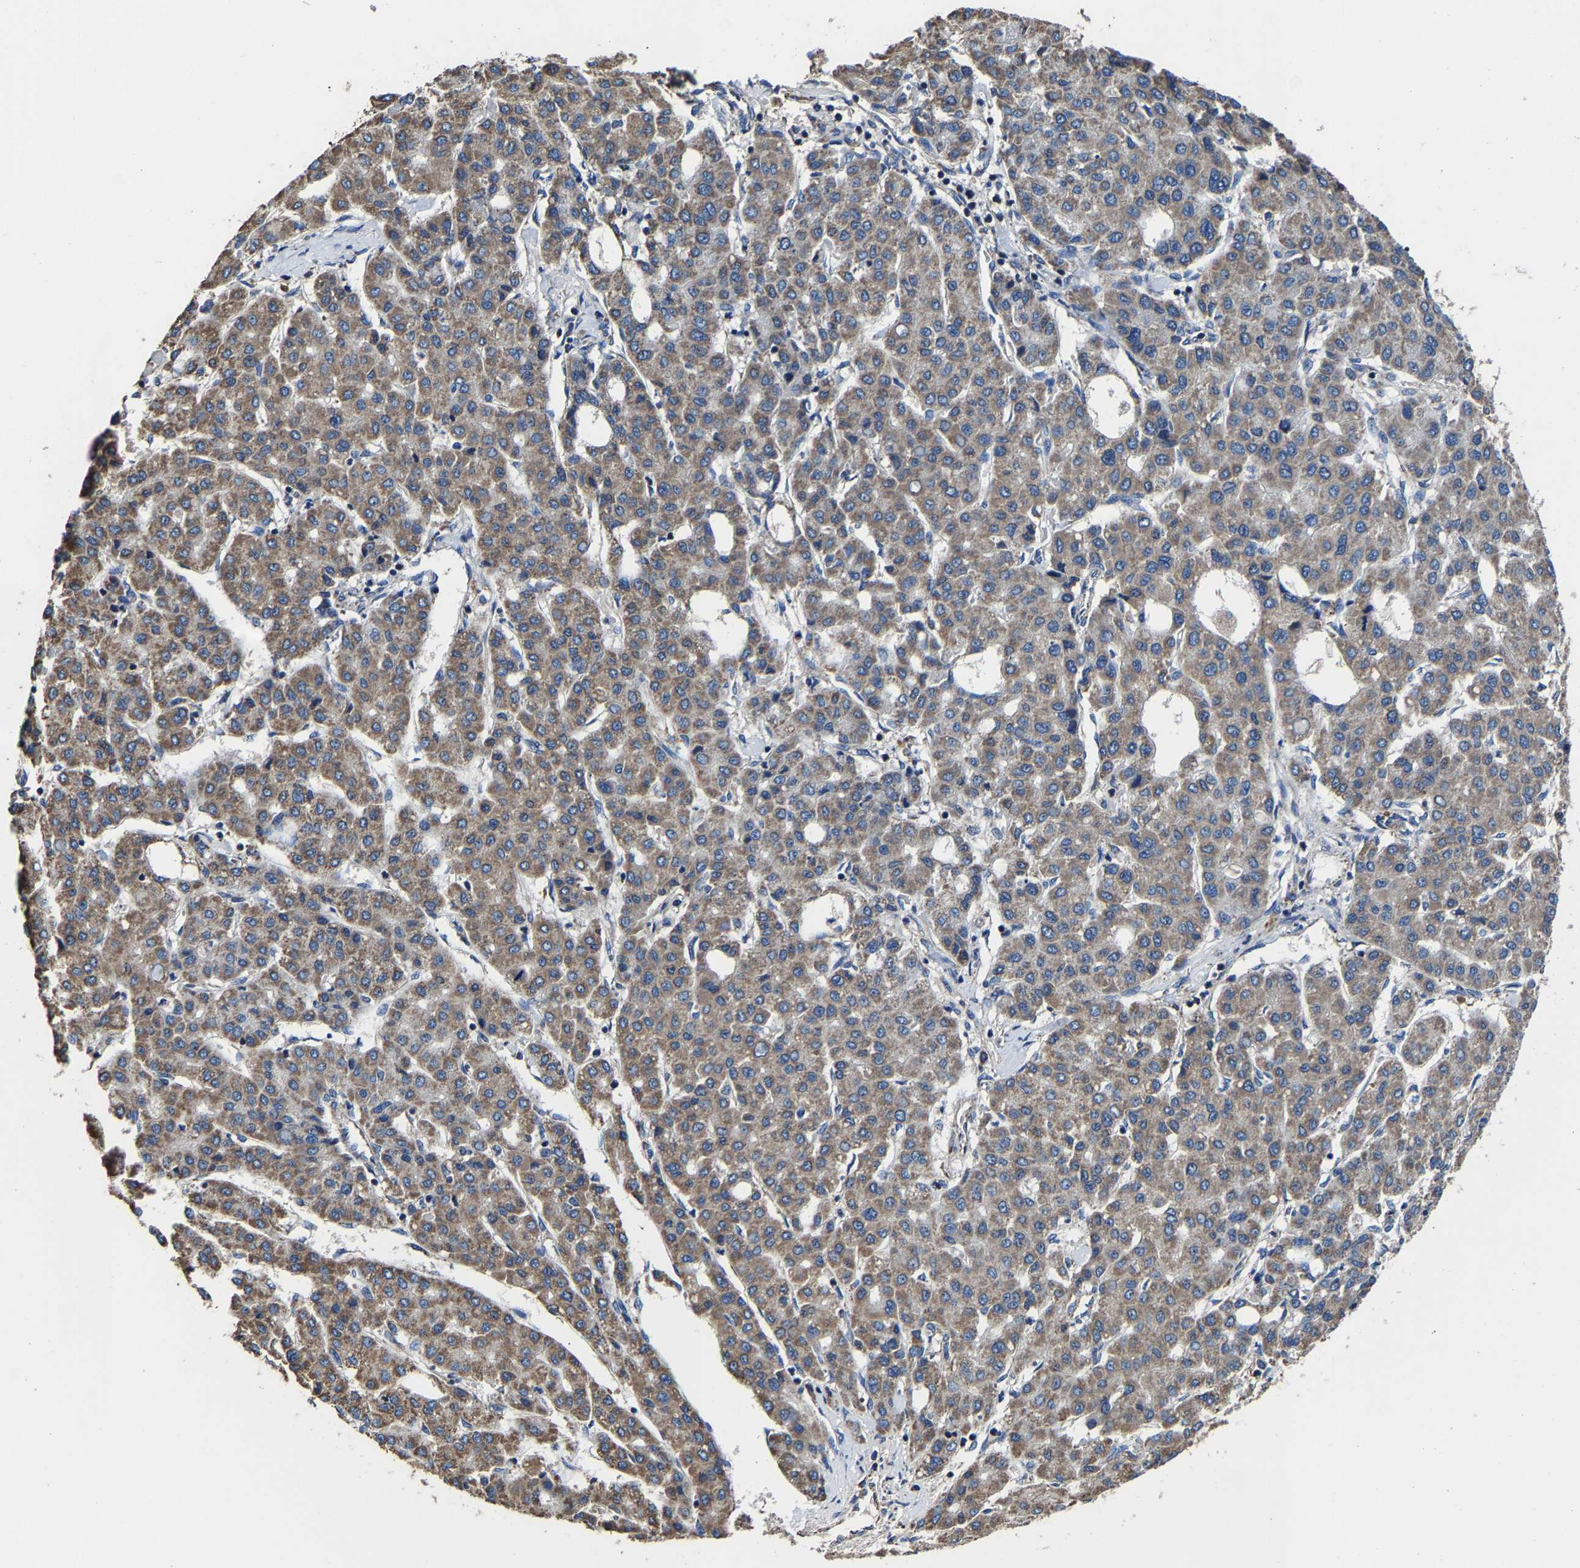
{"staining": {"intensity": "moderate", "quantity": ">75%", "location": "cytoplasmic/membranous"}, "tissue": "liver cancer", "cell_type": "Tumor cells", "image_type": "cancer", "snomed": [{"axis": "morphology", "description": "Carcinoma, Hepatocellular, NOS"}, {"axis": "topography", "description": "Liver"}], "caption": "This is an image of IHC staining of hepatocellular carcinoma (liver), which shows moderate expression in the cytoplasmic/membranous of tumor cells.", "gene": "ZCCHC7", "patient": {"sex": "male", "age": 65}}